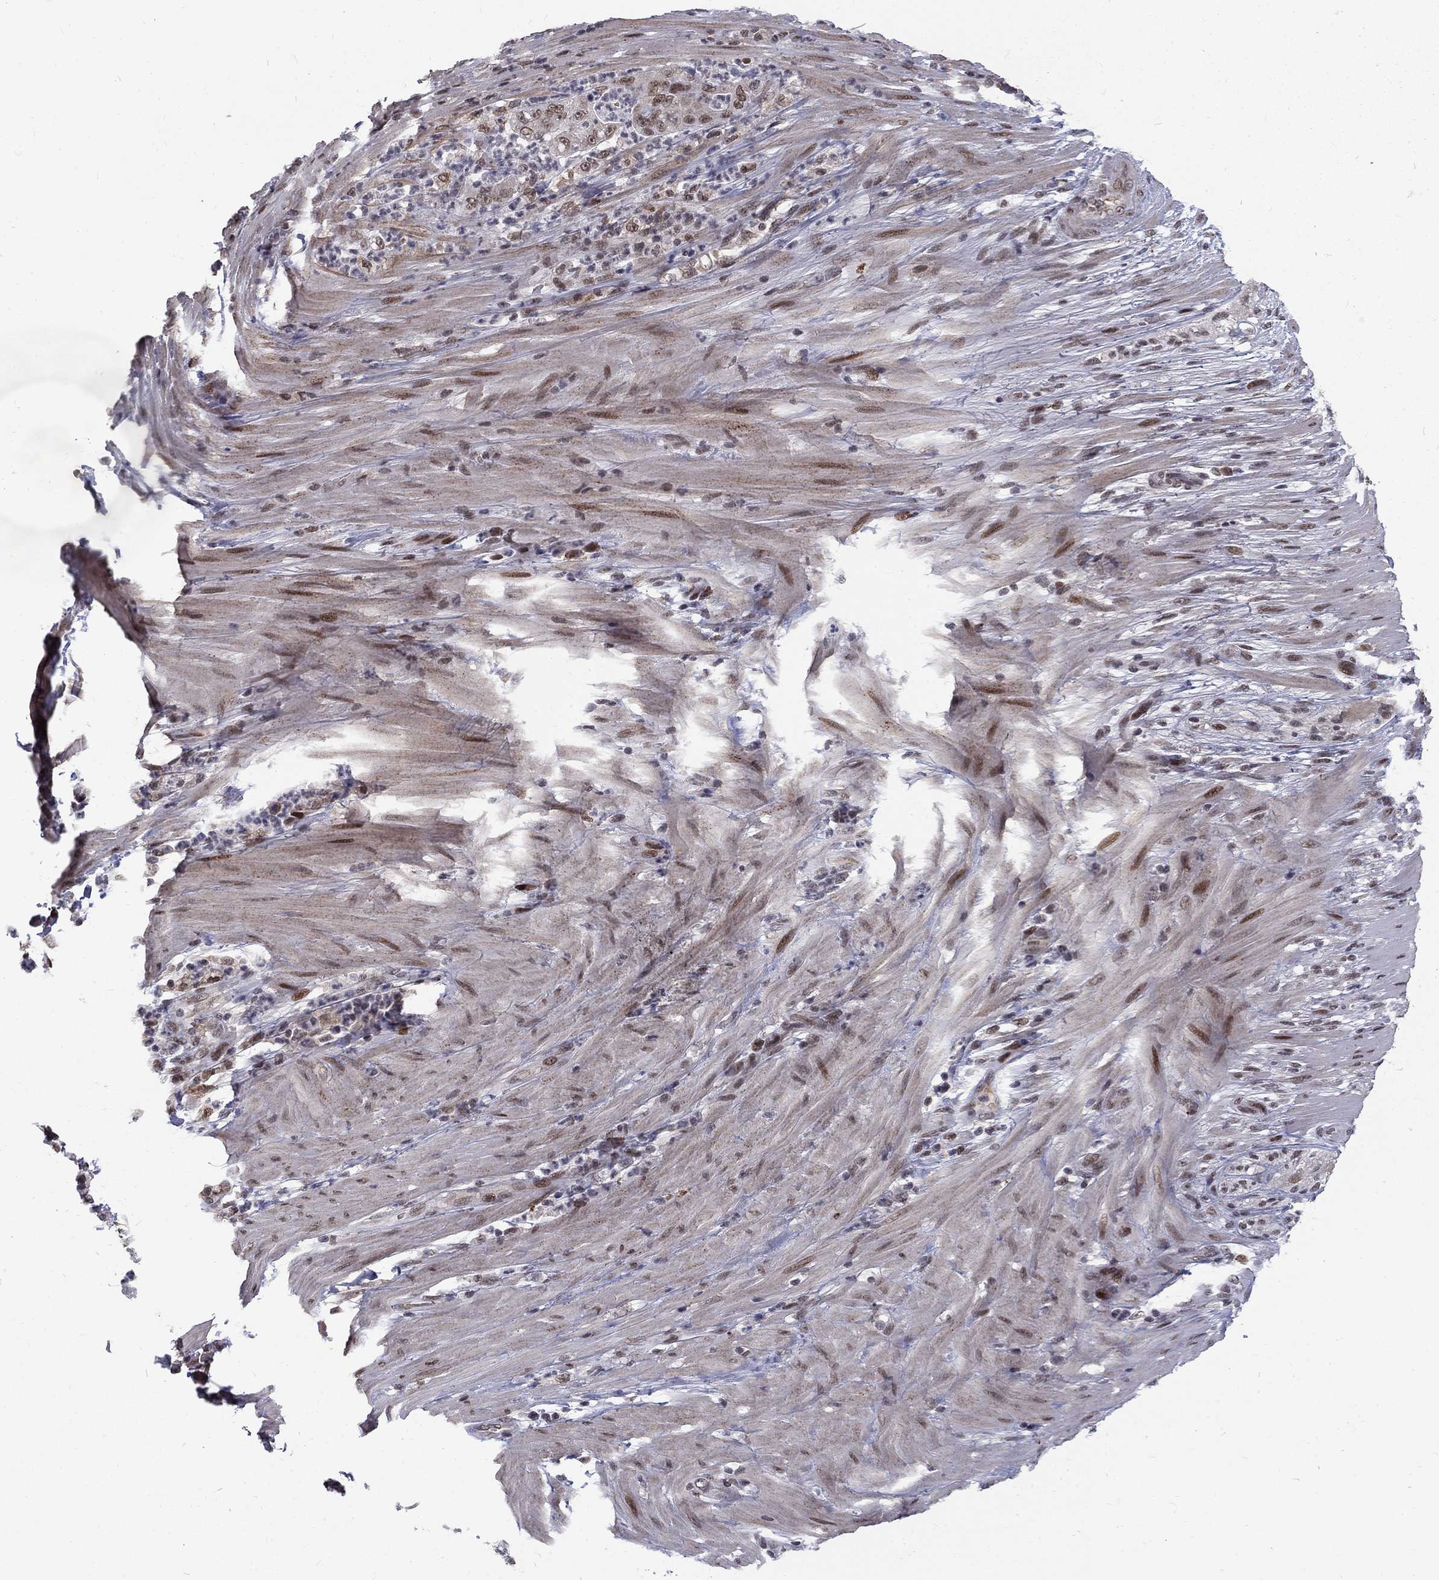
{"staining": {"intensity": "moderate", "quantity": "25%-75%", "location": "nuclear"}, "tissue": "pancreatic cancer", "cell_type": "Tumor cells", "image_type": "cancer", "snomed": [{"axis": "morphology", "description": "Adenocarcinoma, NOS"}, {"axis": "topography", "description": "Pancreas"}], "caption": "Protein staining demonstrates moderate nuclear staining in approximately 25%-75% of tumor cells in pancreatic cancer (adenocarcinoma).", "gene": "TCEAL1", "patient": {"sex": "male", "age": 71}}